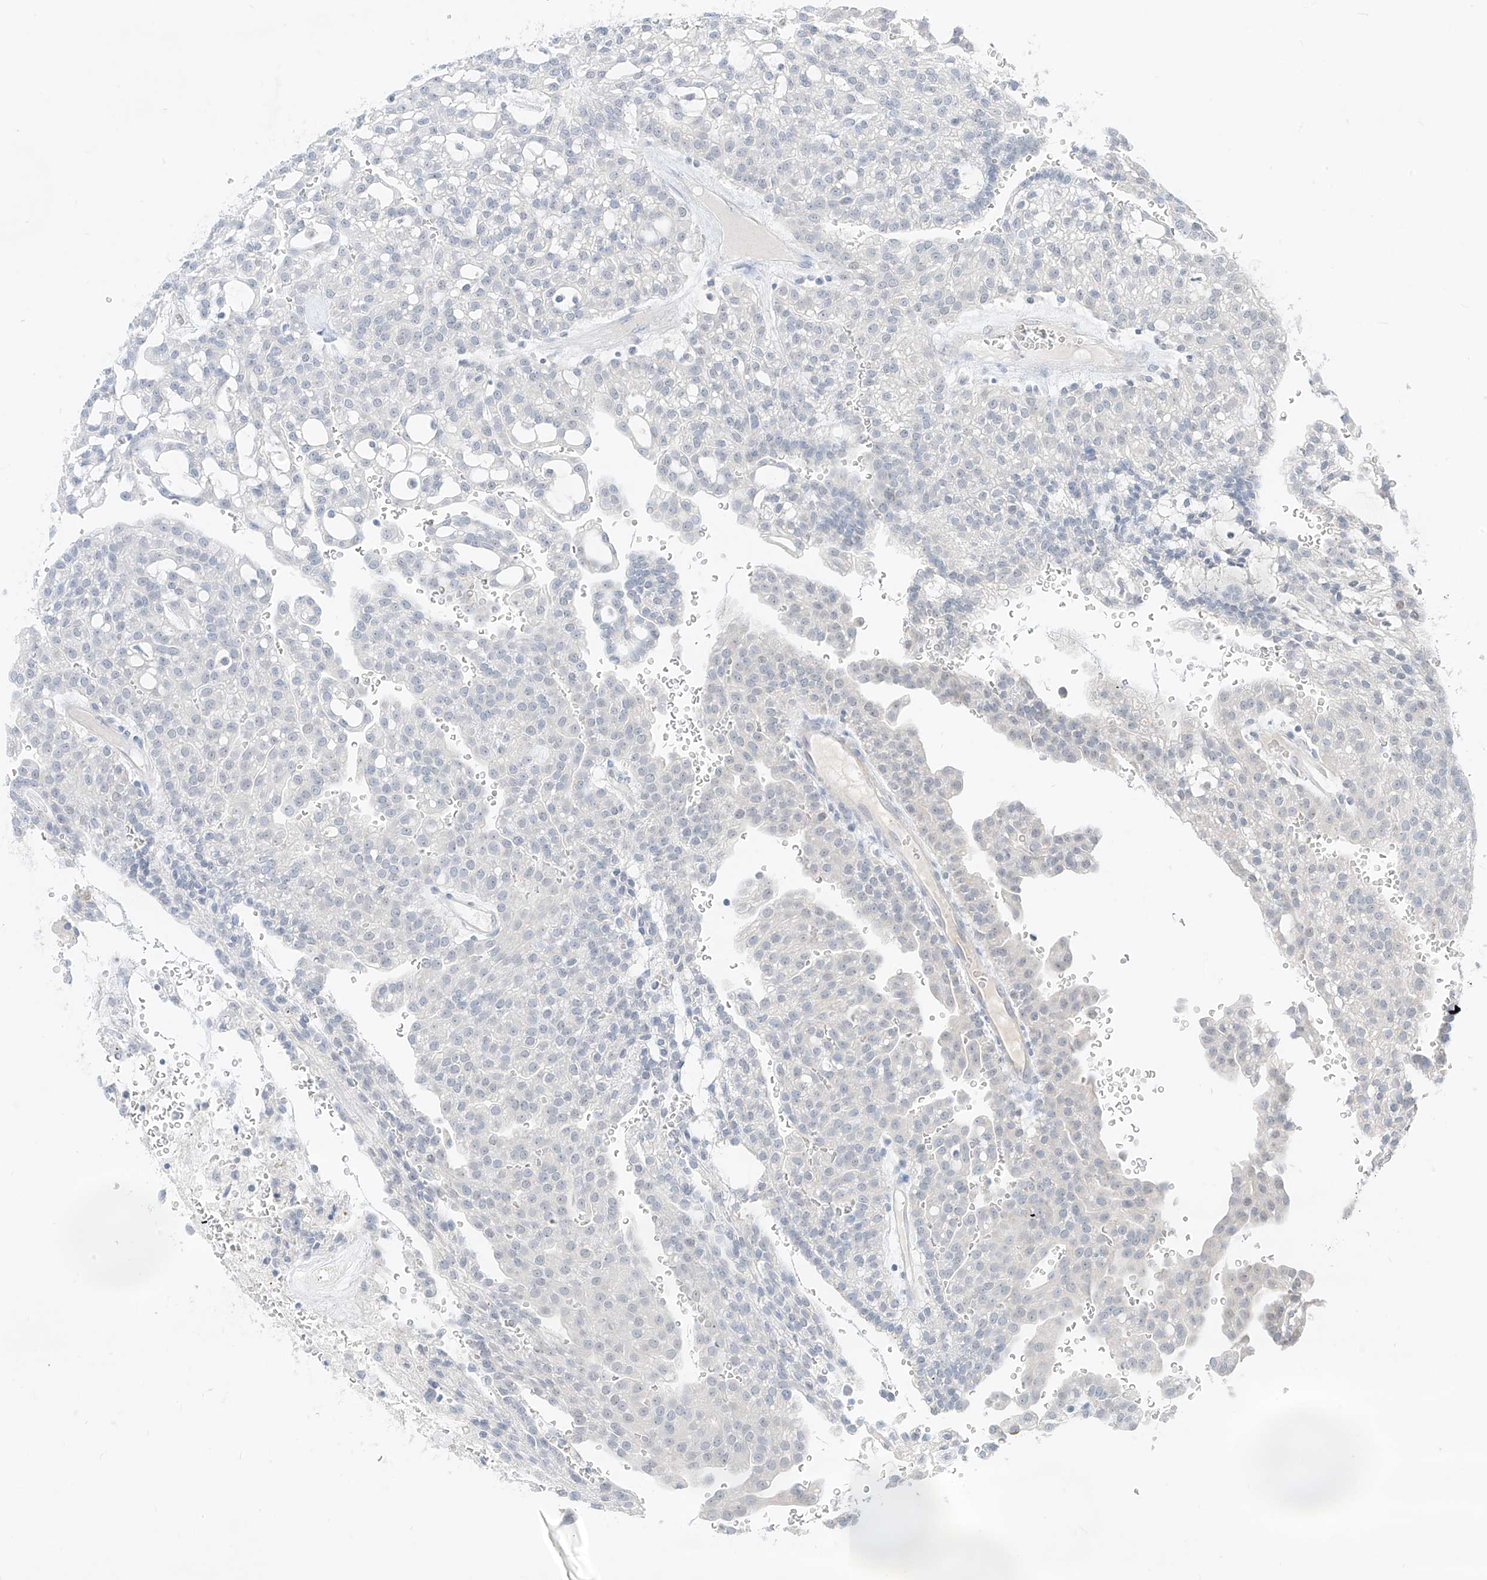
{"staining": {"intensity": "negative", "quantity": "none", "location": "none"}, "tissue": "renal cancer", "cell_type": "Tumor cells", "image_type": "cancer", "snomed": [{"axis": "morphology", "description": "Adenocarcinoma, NOS"}, {"axis": "topography", "description": "Kidney"}], "caption": "A micrograph of human renal cancer is negative for staining in tumor cells. (Brightfield microscopy of DAB IHC at high magnification).", "gene": "BARX2", "patient": {"sex": "male", "age": 63}}